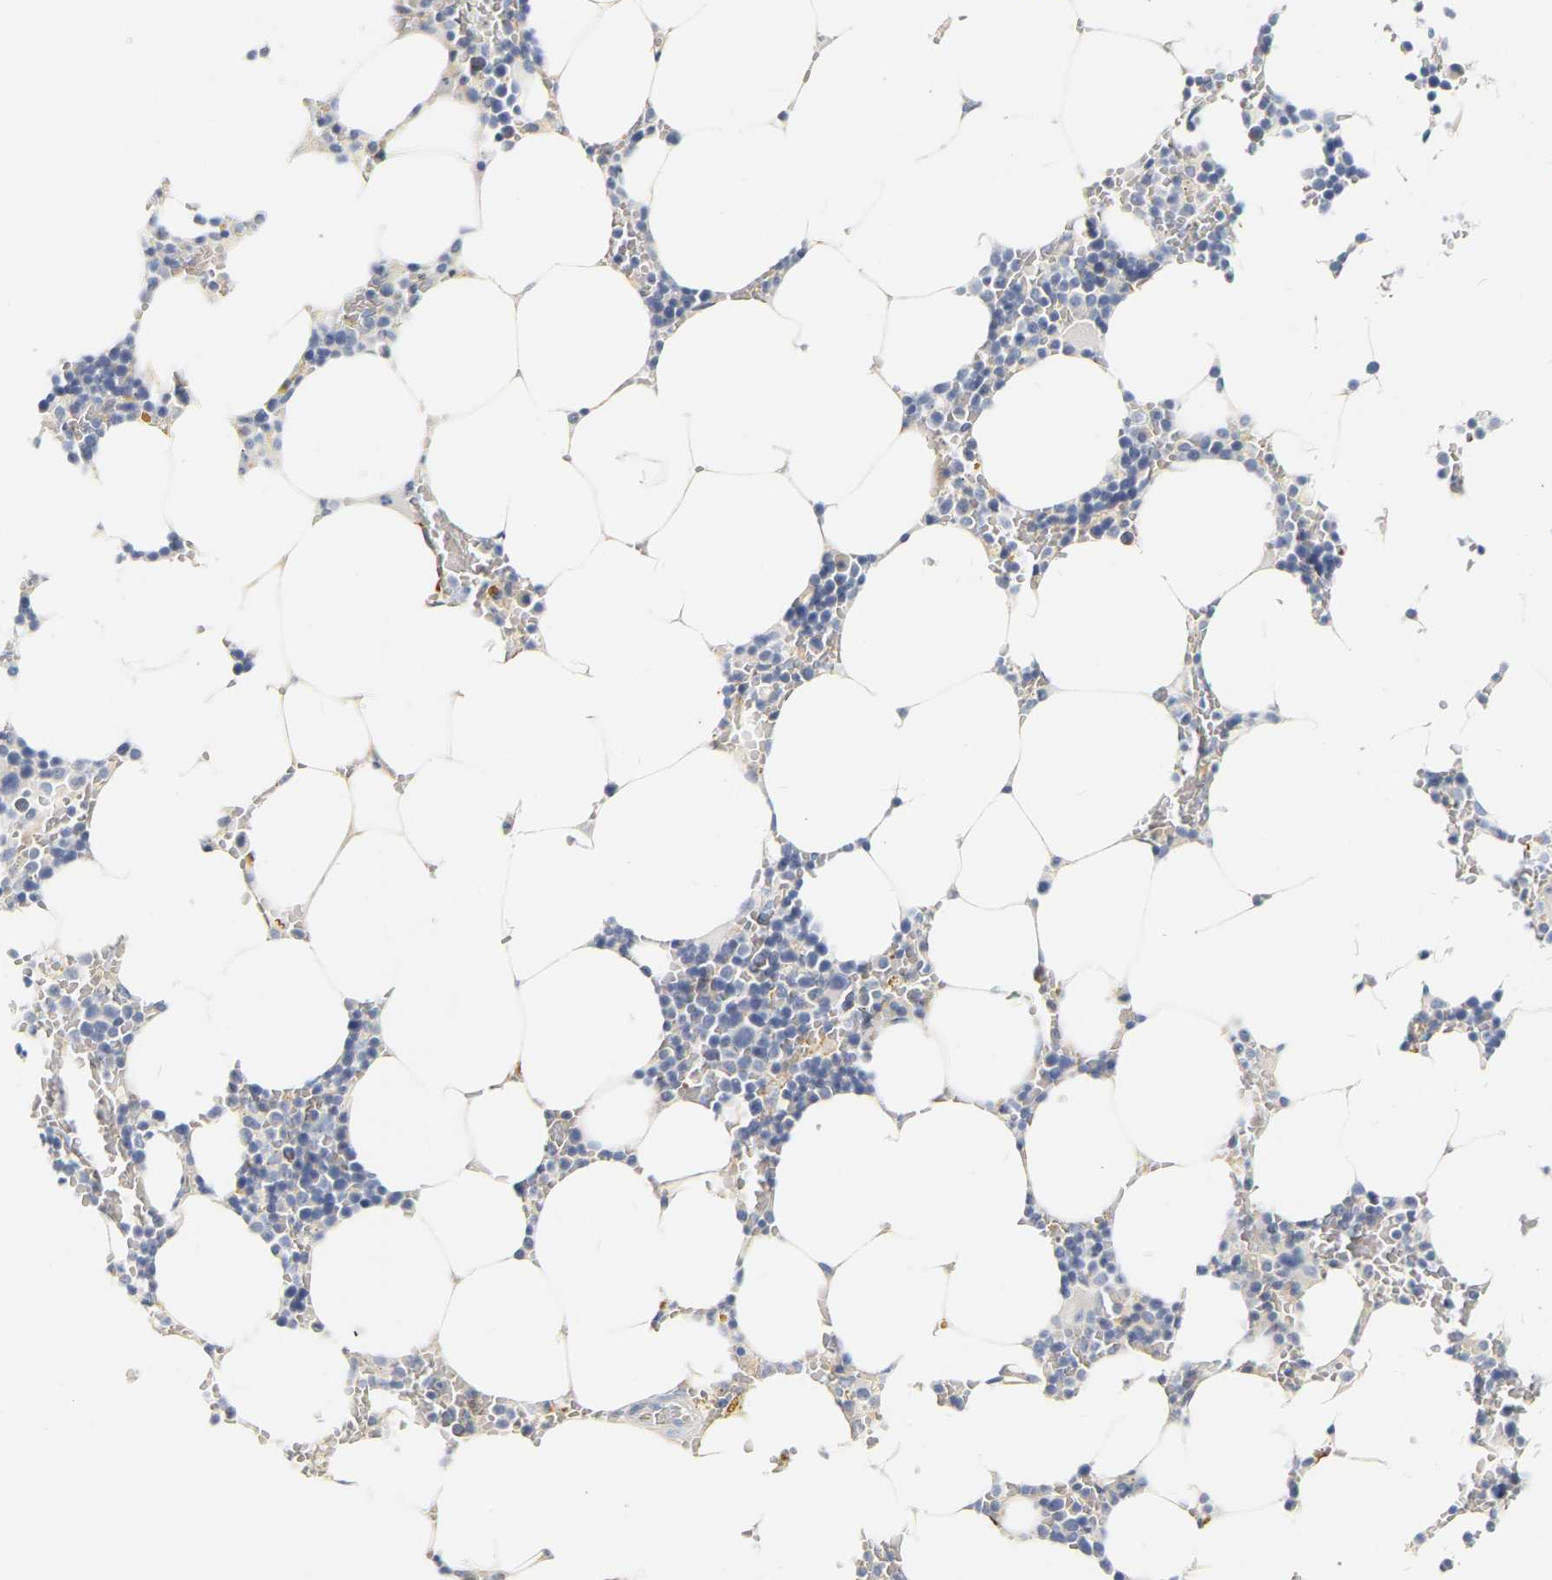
{"staining": {"intensity": "negative", "quantity": "none", "location": "none"}, "tissue": "bone marrow", "cell_type": "Hematopoietic cells", "image_type": "normal", "snomed": [{"axis": "morphology", "description": "Normal tissue, NOS"}, {"axis": "topography", "description": "Bone marrow"}], "caption": "Hematopoietic cells show no significant positivity in benign bone marrow.", "gene": "GNAS", "patient": {"sex": "male", "age": 70}}